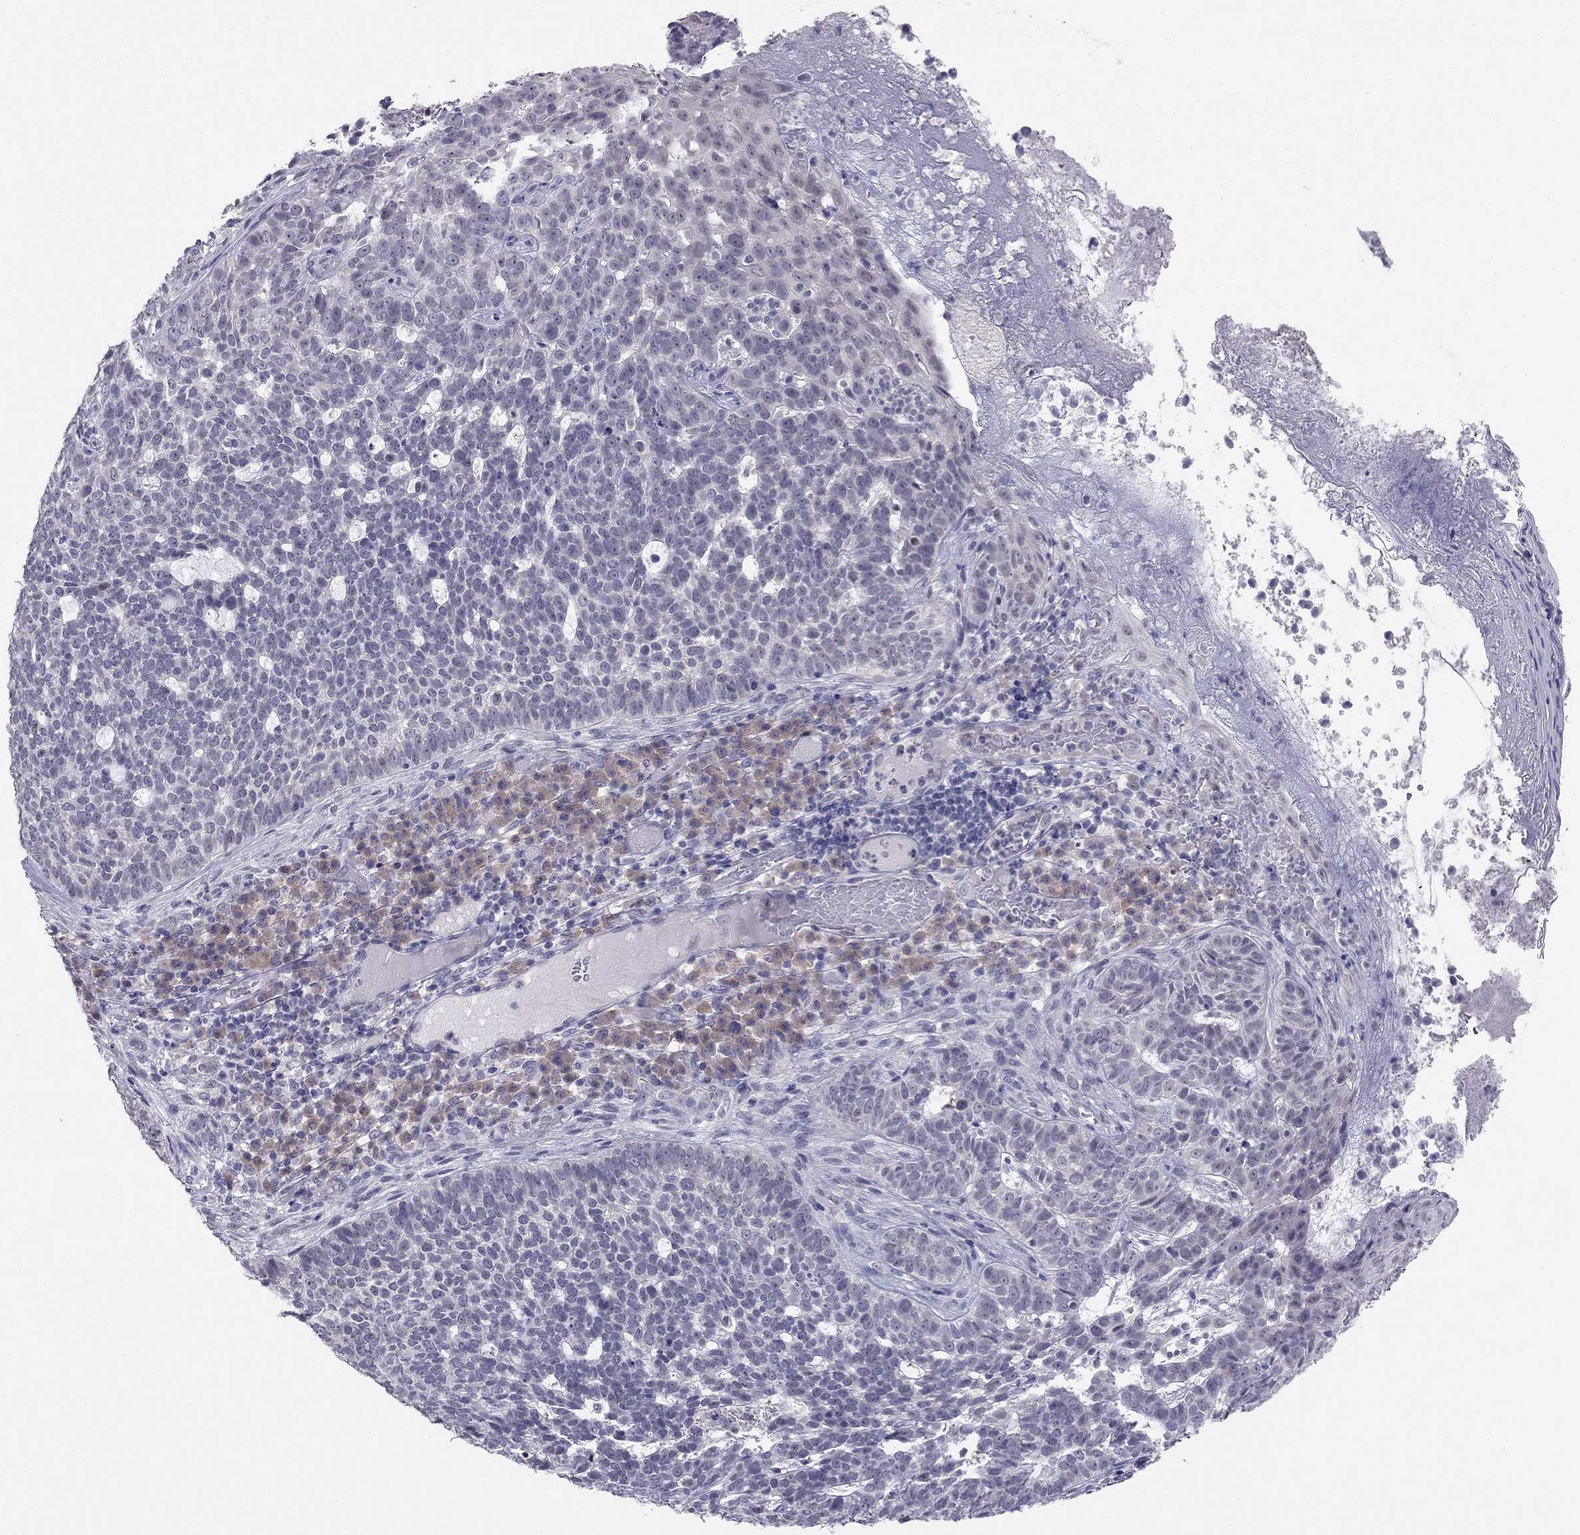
{"staining": {"intensity": "negative", "quantity": "none", "location": "none"}, "tissue": "skin cancer", "cell_type": "Tumor cells", "image_type": "cancer", "snomed": [{"axis": "morphology", "description": "Basal cell carcinoma"}, {"axis": "topography", "description": "Skin"}], "caption": "Tumor cells show no significant protein expression in skin cancer.", "gene": "C16orf89", "patient": {"sex": "female", "age": 69}}